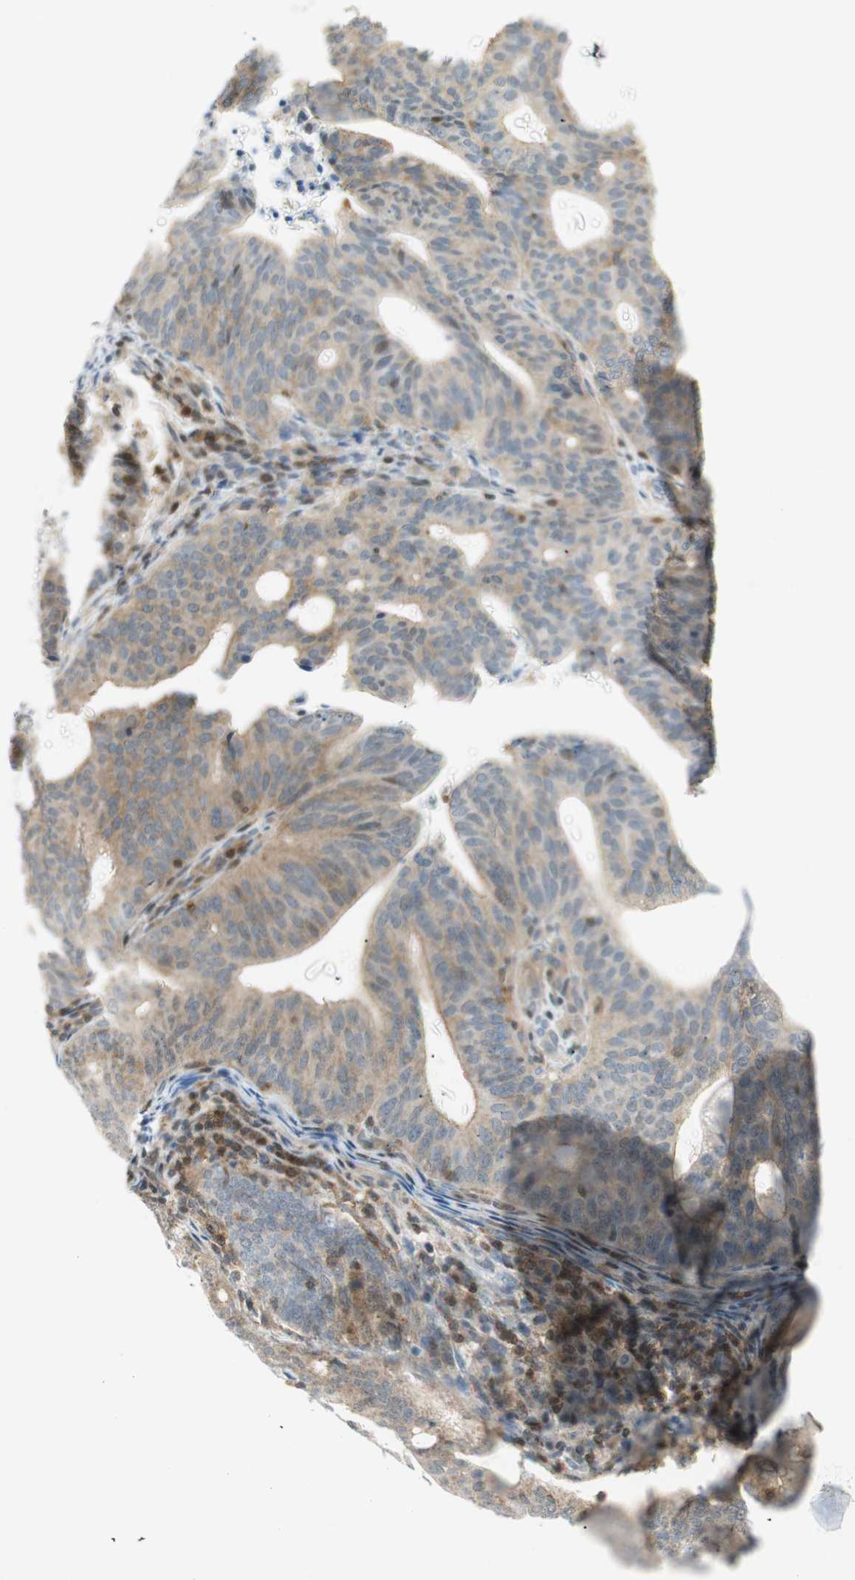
{"staining": {"intensity": "moderate", "quantity": "25%-75%", "location": "cytoplasmic/membranous"}, "tissue": "endometrial cancer", "cell_type": "Tumor cells", "image_type": "cancer", "snomed": [{"axis": "morphology", "description": "Adenocarcinoma, NOS"}, {"axis": "topography", "description": "Uterus"}], "caption": "DAB (3,3'-diaminobenzidine) immunohistochemical staining of endometrial cancer exhibits moderate cytoplasmic/membranous protein expression in about 25%-75% of tumor cells.", "gene": "PPP1CA", "patient": {"sex": "female", "age": 83}}